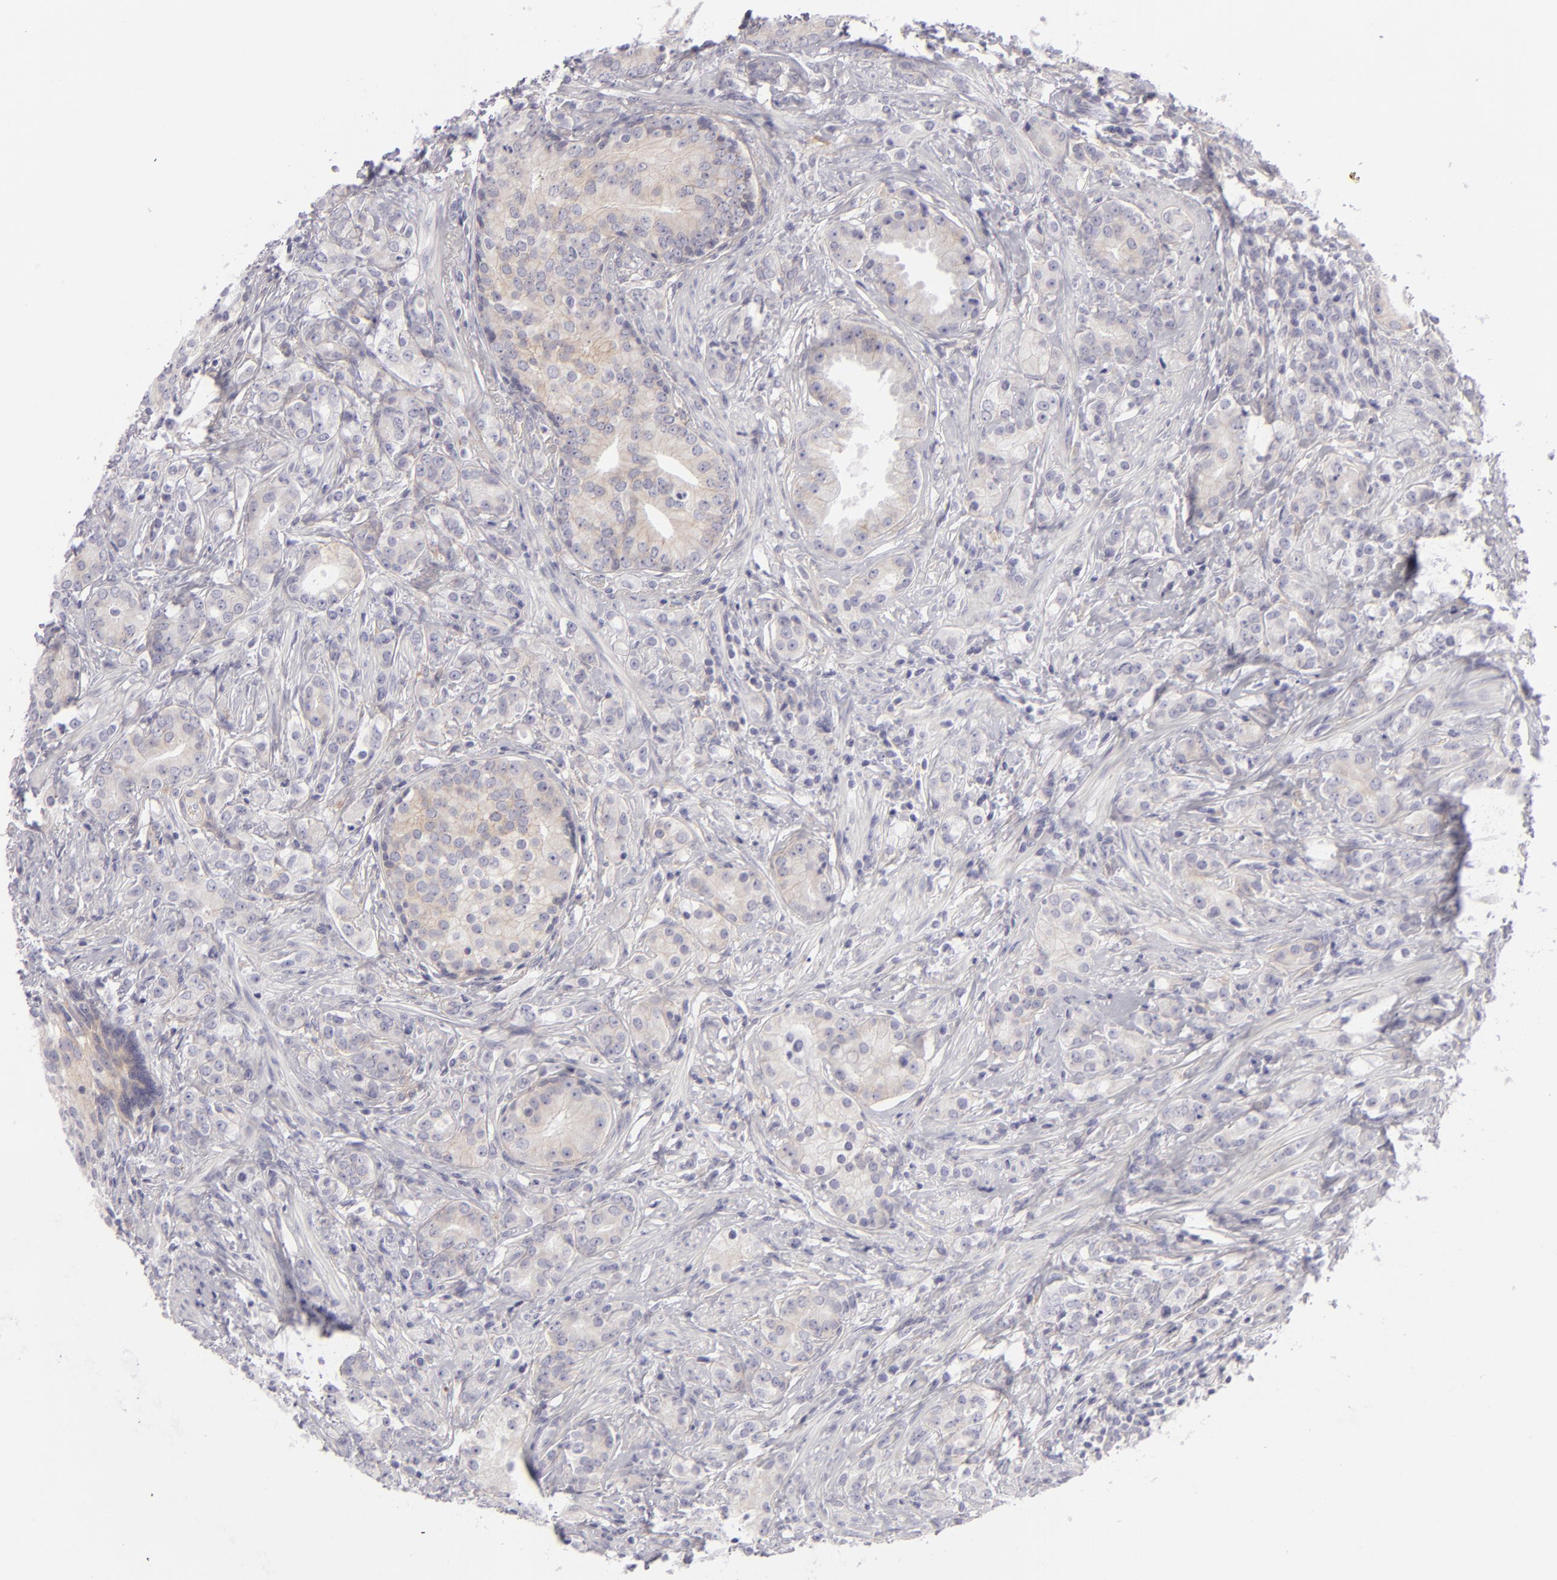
{"staining": {"intensity": "weak", "quantity": "25%-75%", "location": "cytoplasmic/membranous"}, "tissue": "prostate cancer", "cell_type": "Tumor cells", "image_type": "cancer", "snomed": [{"axis": "morphology", "description": "Adenocarcinoma, Medium grade"}, {"axis": "topography", "description": "Prostate"}], "caption": "Prostate cancer (medium-grade adenocarcinoma) stained with a protein marker demonstrates weak staining in tumor cells.", "gene": "DLG4", "patient": {"sex": "male", "age": 59}}